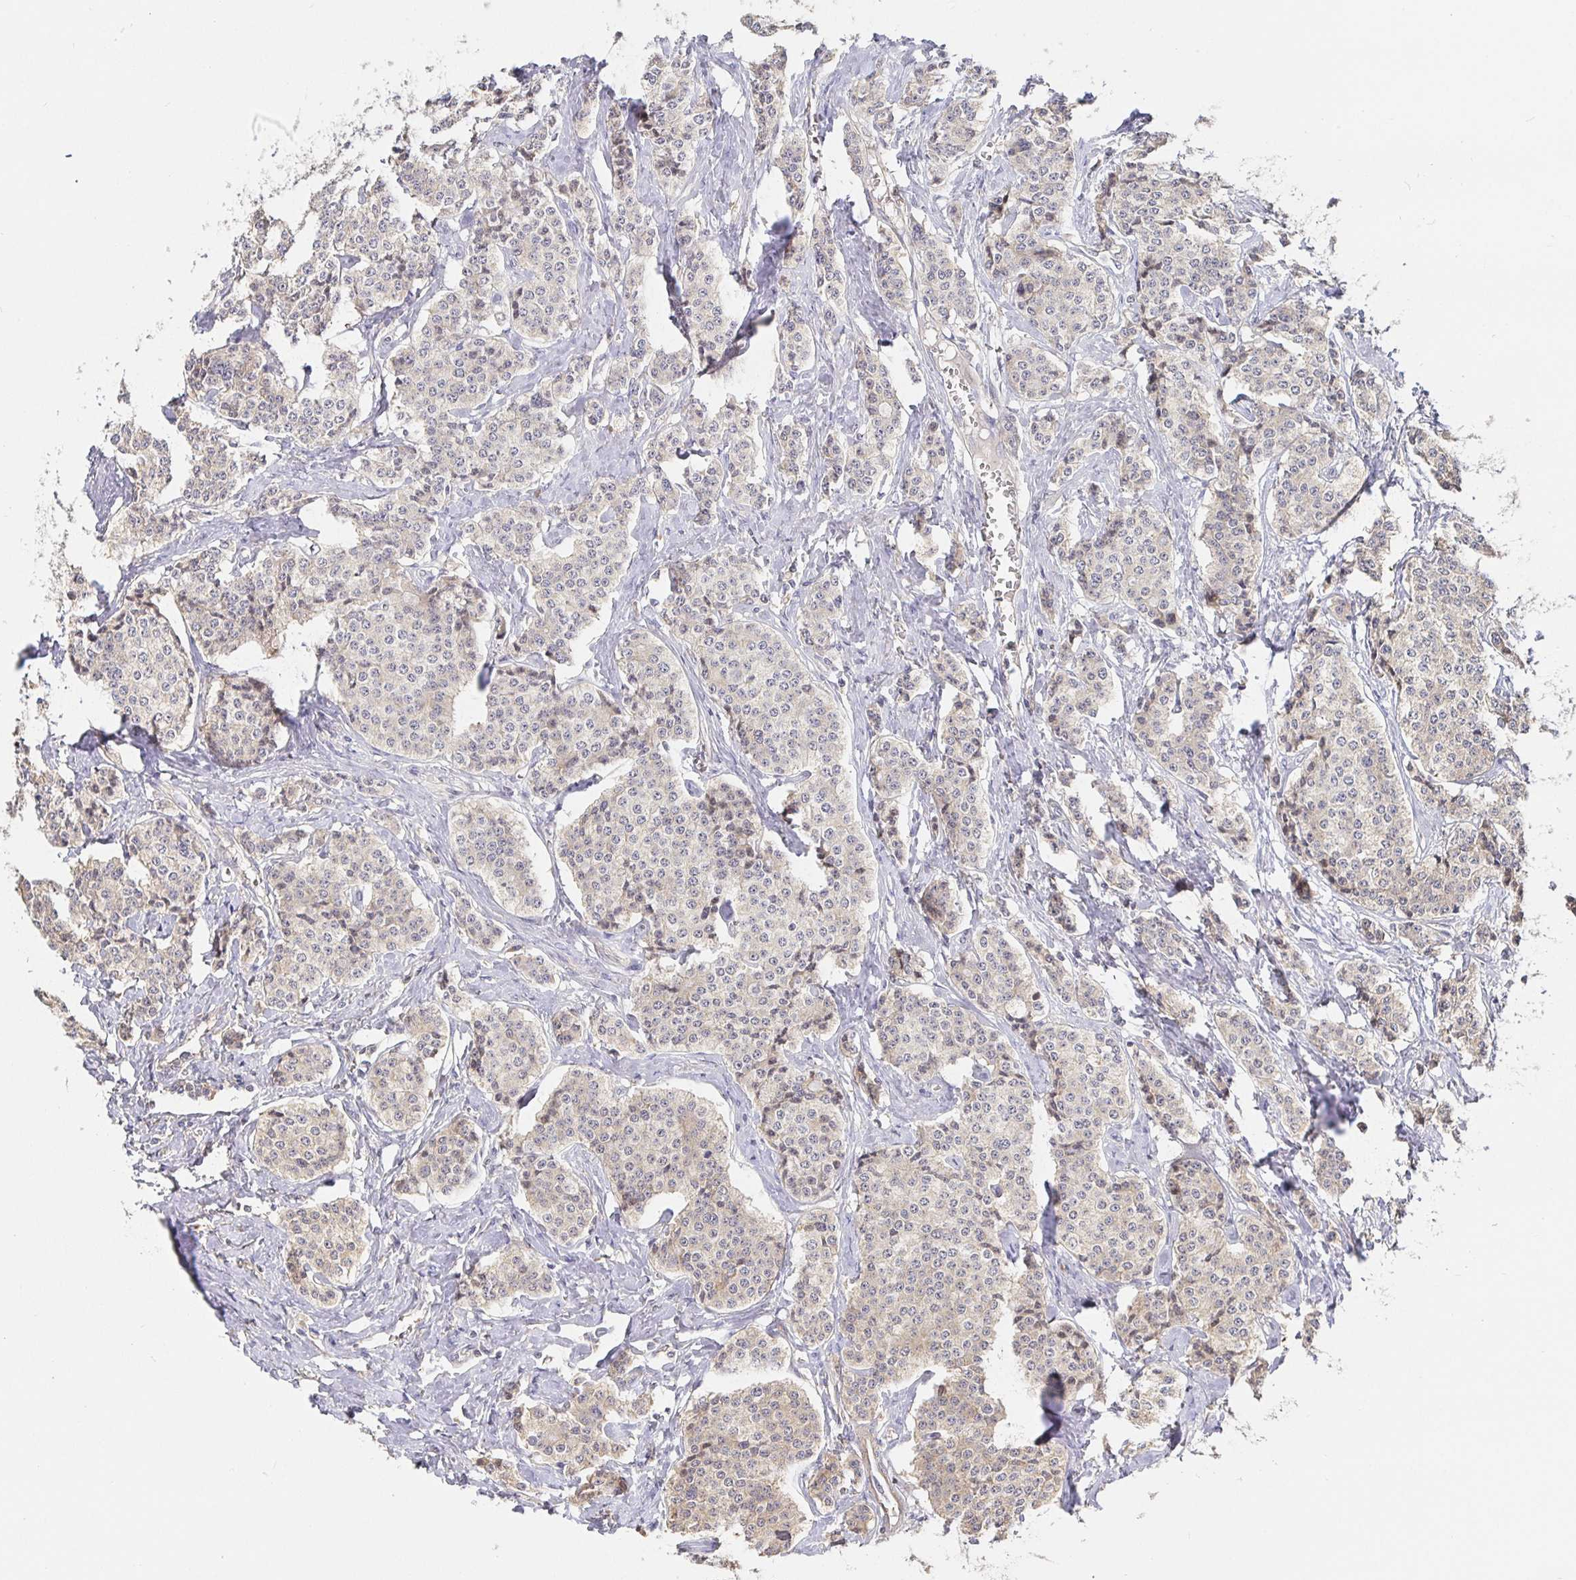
{"staining": {"intensity": "weak", "quantity": "<25%", "location": "cytoplasmic/membranous"}, "tissue": "carcinoid", "cell_type": "Tumor cells", "image_type": "cancer", "snomed": [{"axis": "morphology", "description": "Carcinoid, malignant, NOS"}, {"axis": "topography", "description": "Small intestine"}], "caption": "This is an IHC image of human carcinoid (malignant). There is no positivity in tumor cells.", "gene": "ZDHHC11", "patient": {"sex": "female", "age": 64}}